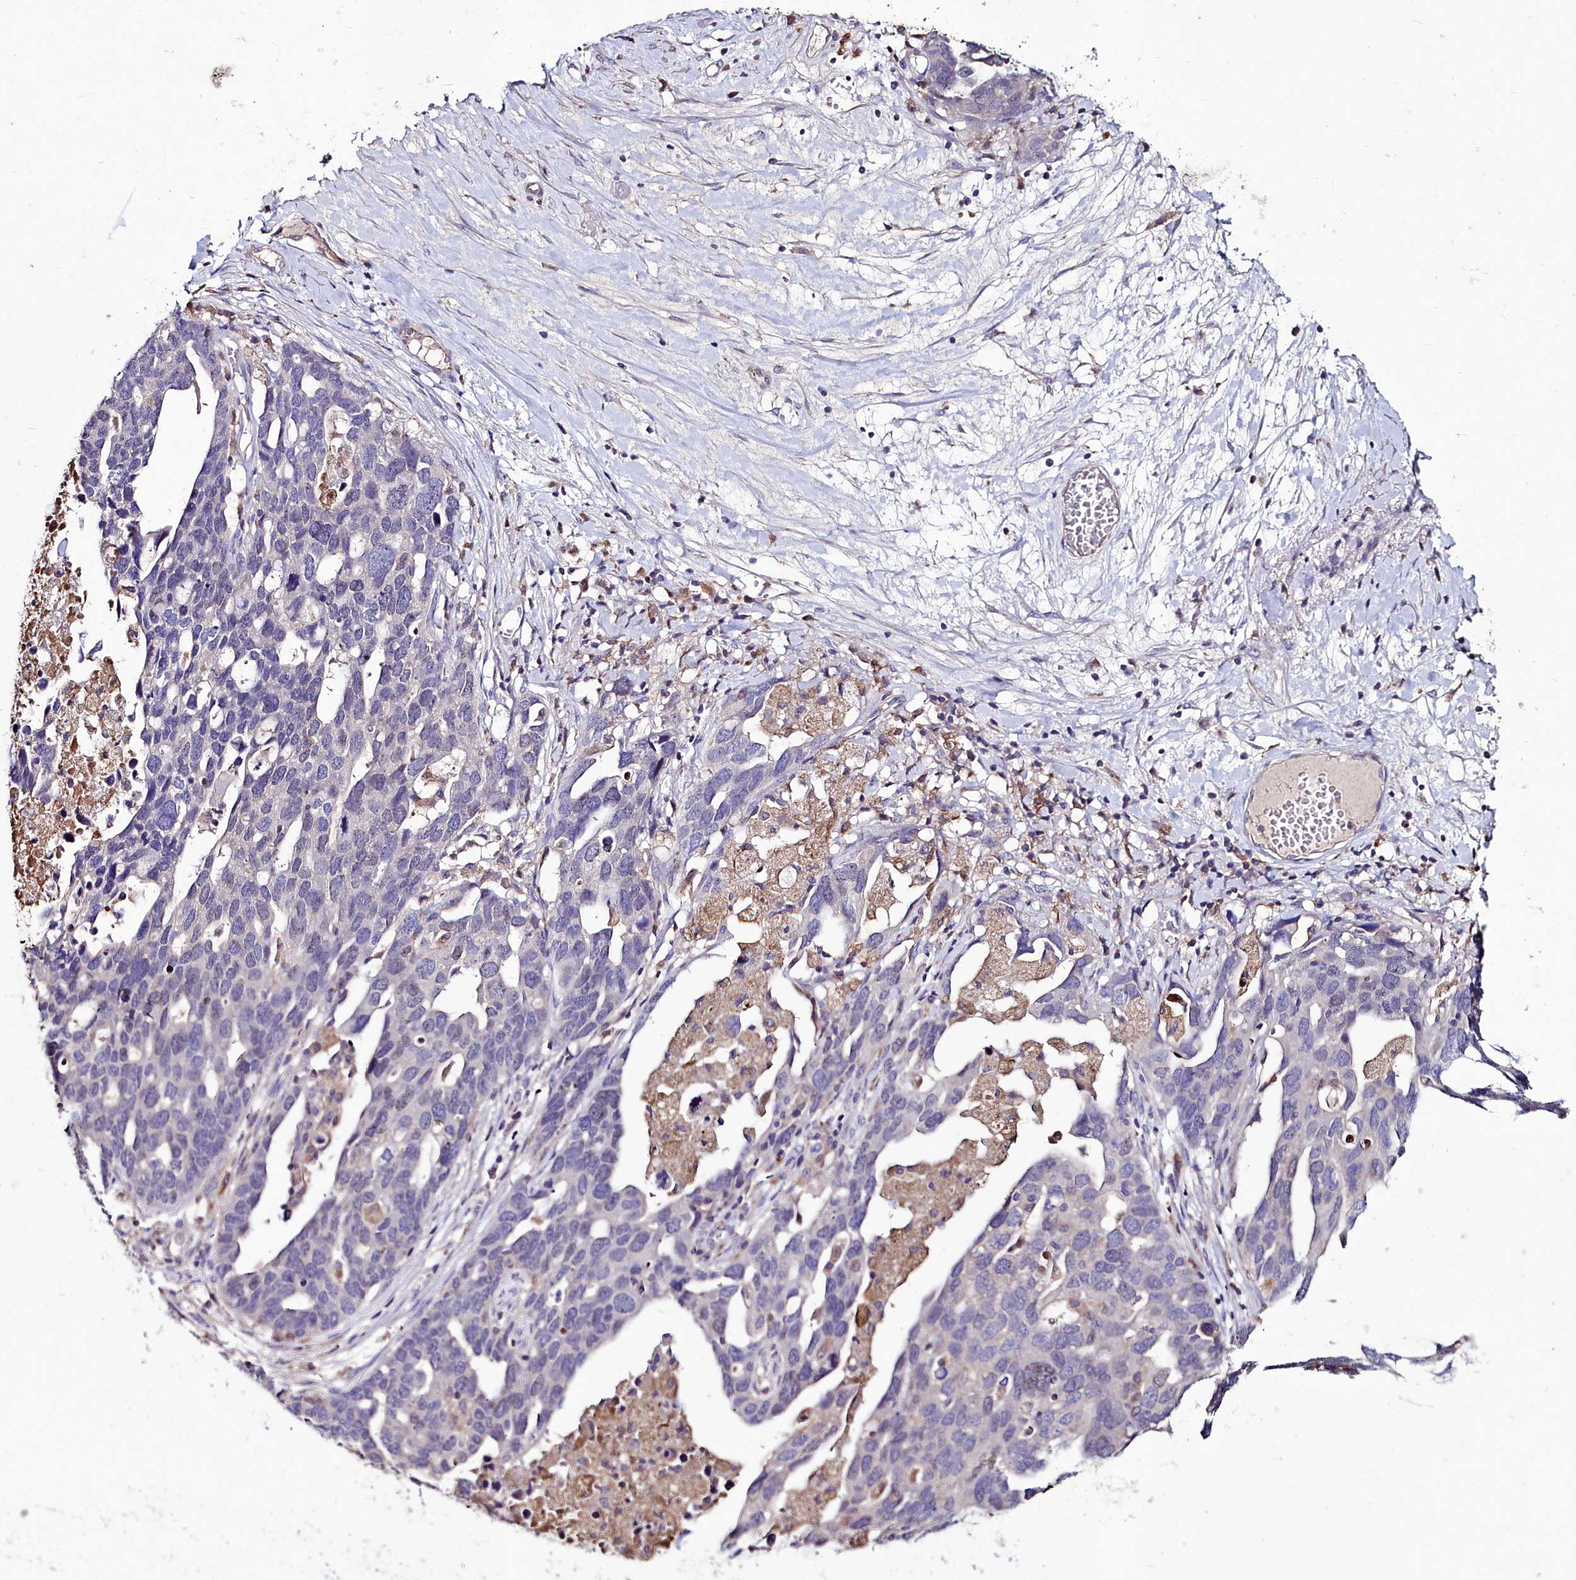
{"staining": {"intensity": "negative", "quantity": "none", "location": "none"}, "tissue": "ovarian cancer", "cell_type": "Tumor cells", "image_type": "cancer", "snomed": [{"axis": "morphology", "description": "Cystadenocarcinoma, serous, NOS"}, {"axis": "topography", "description": "Ovary"}], "caption": "Serous cystadenocarcinoma (ovarian) stained for a protein using immunohistochemistry (IHC) shows no positivity tumor cells.", "gene": "AMBRA1", "patient": {"sex": "female", "age": 54}}